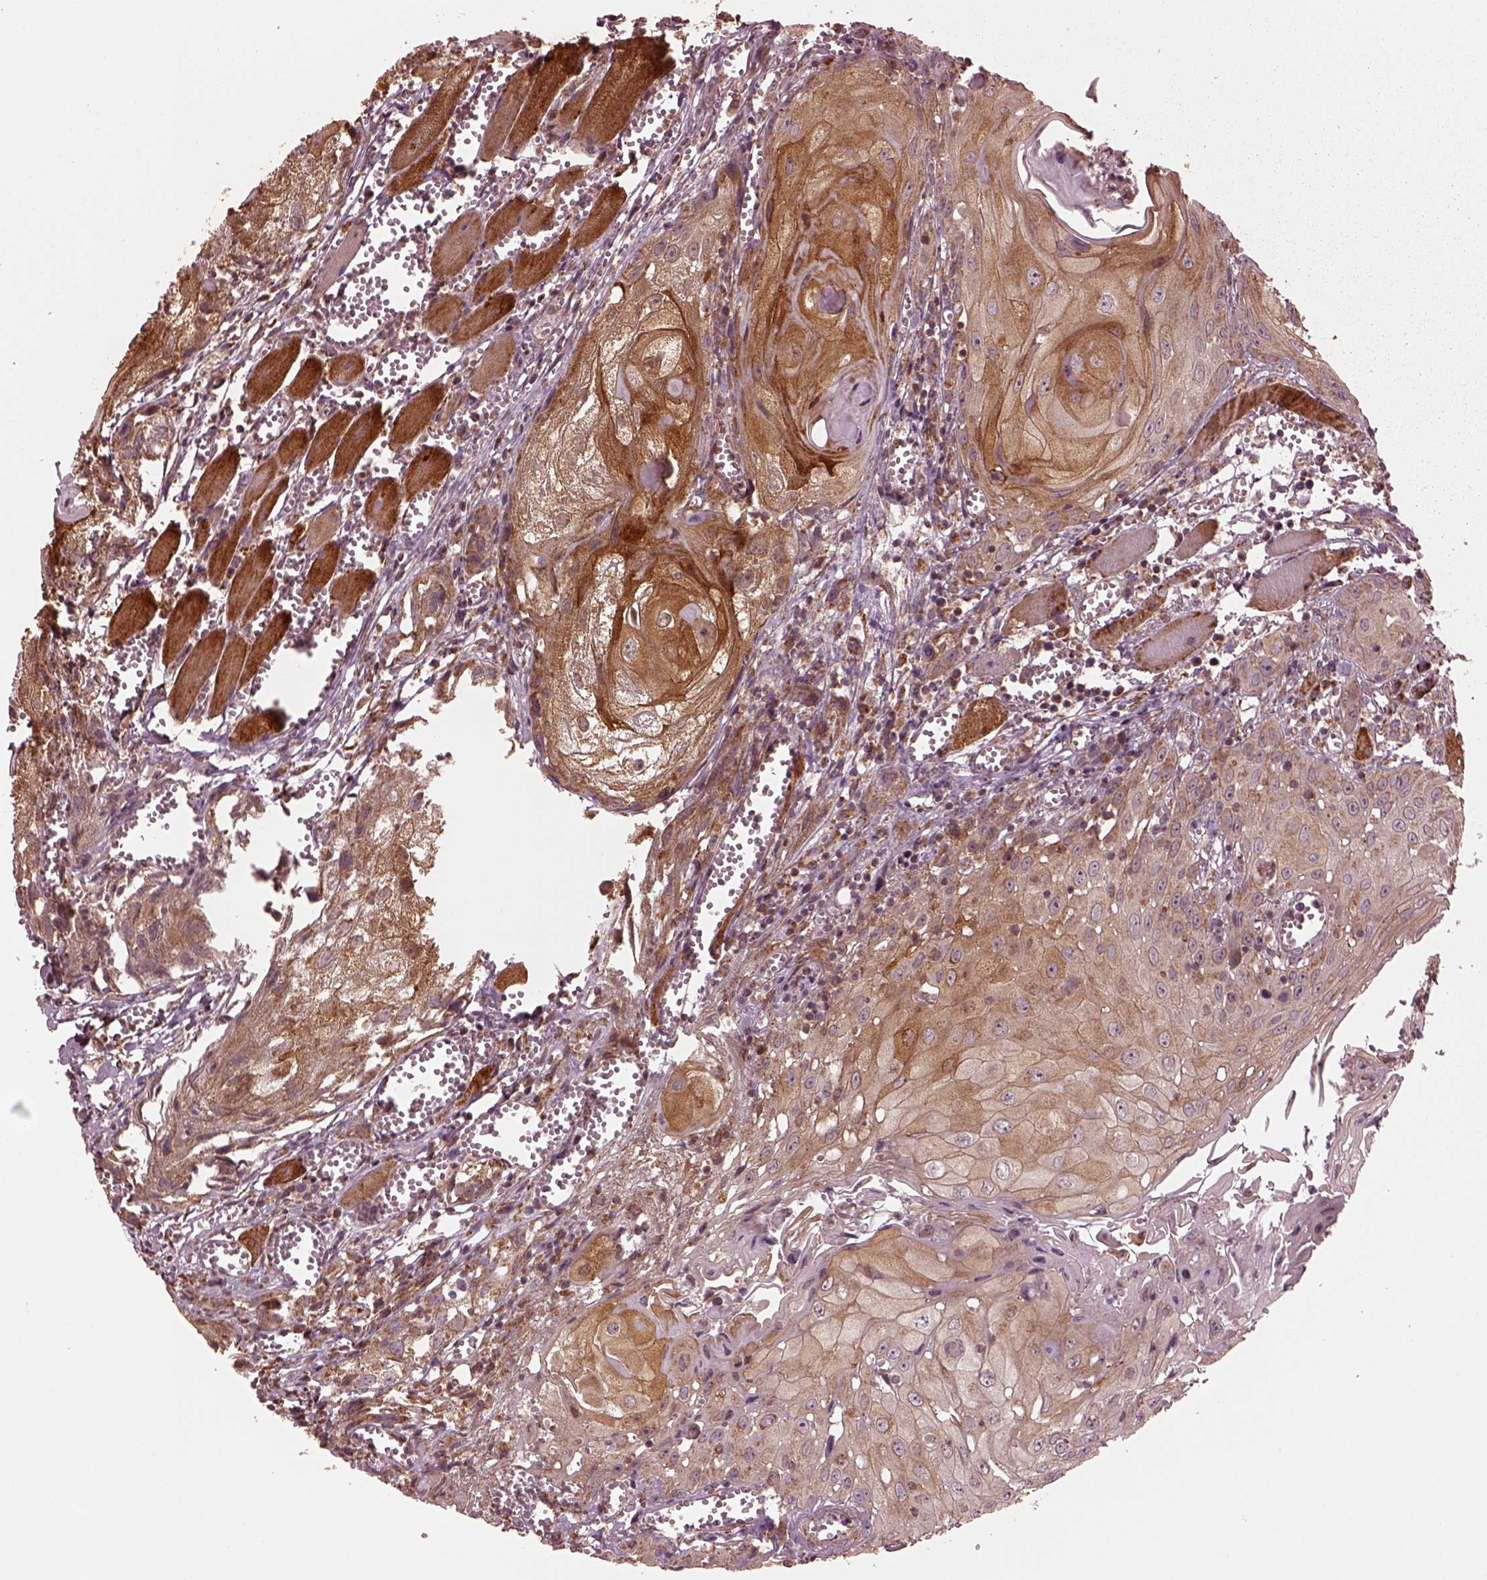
{"staining": {"intensity": "moderate", "quantity": "25%-75%", "location": "cytoplasmic/membranous"}, "tissue": "head and neck cancer", "cell_type": "Tumor cells", "image_type": "cancer", "snomed": [{"axis": "morphology", "description": "Squamous cell carcinoma, NOS"}, {"axis": "topography", "description": "Head-Neck"}], "caption": "Moderate cytoplasmic/membranous protein positivity is appreciated in about 25%-75% of tumor cells in squamous cell carcinoma (head and neck).", "gene": "NDUFB10", "patient": {"sex": "female", "age": 80}}